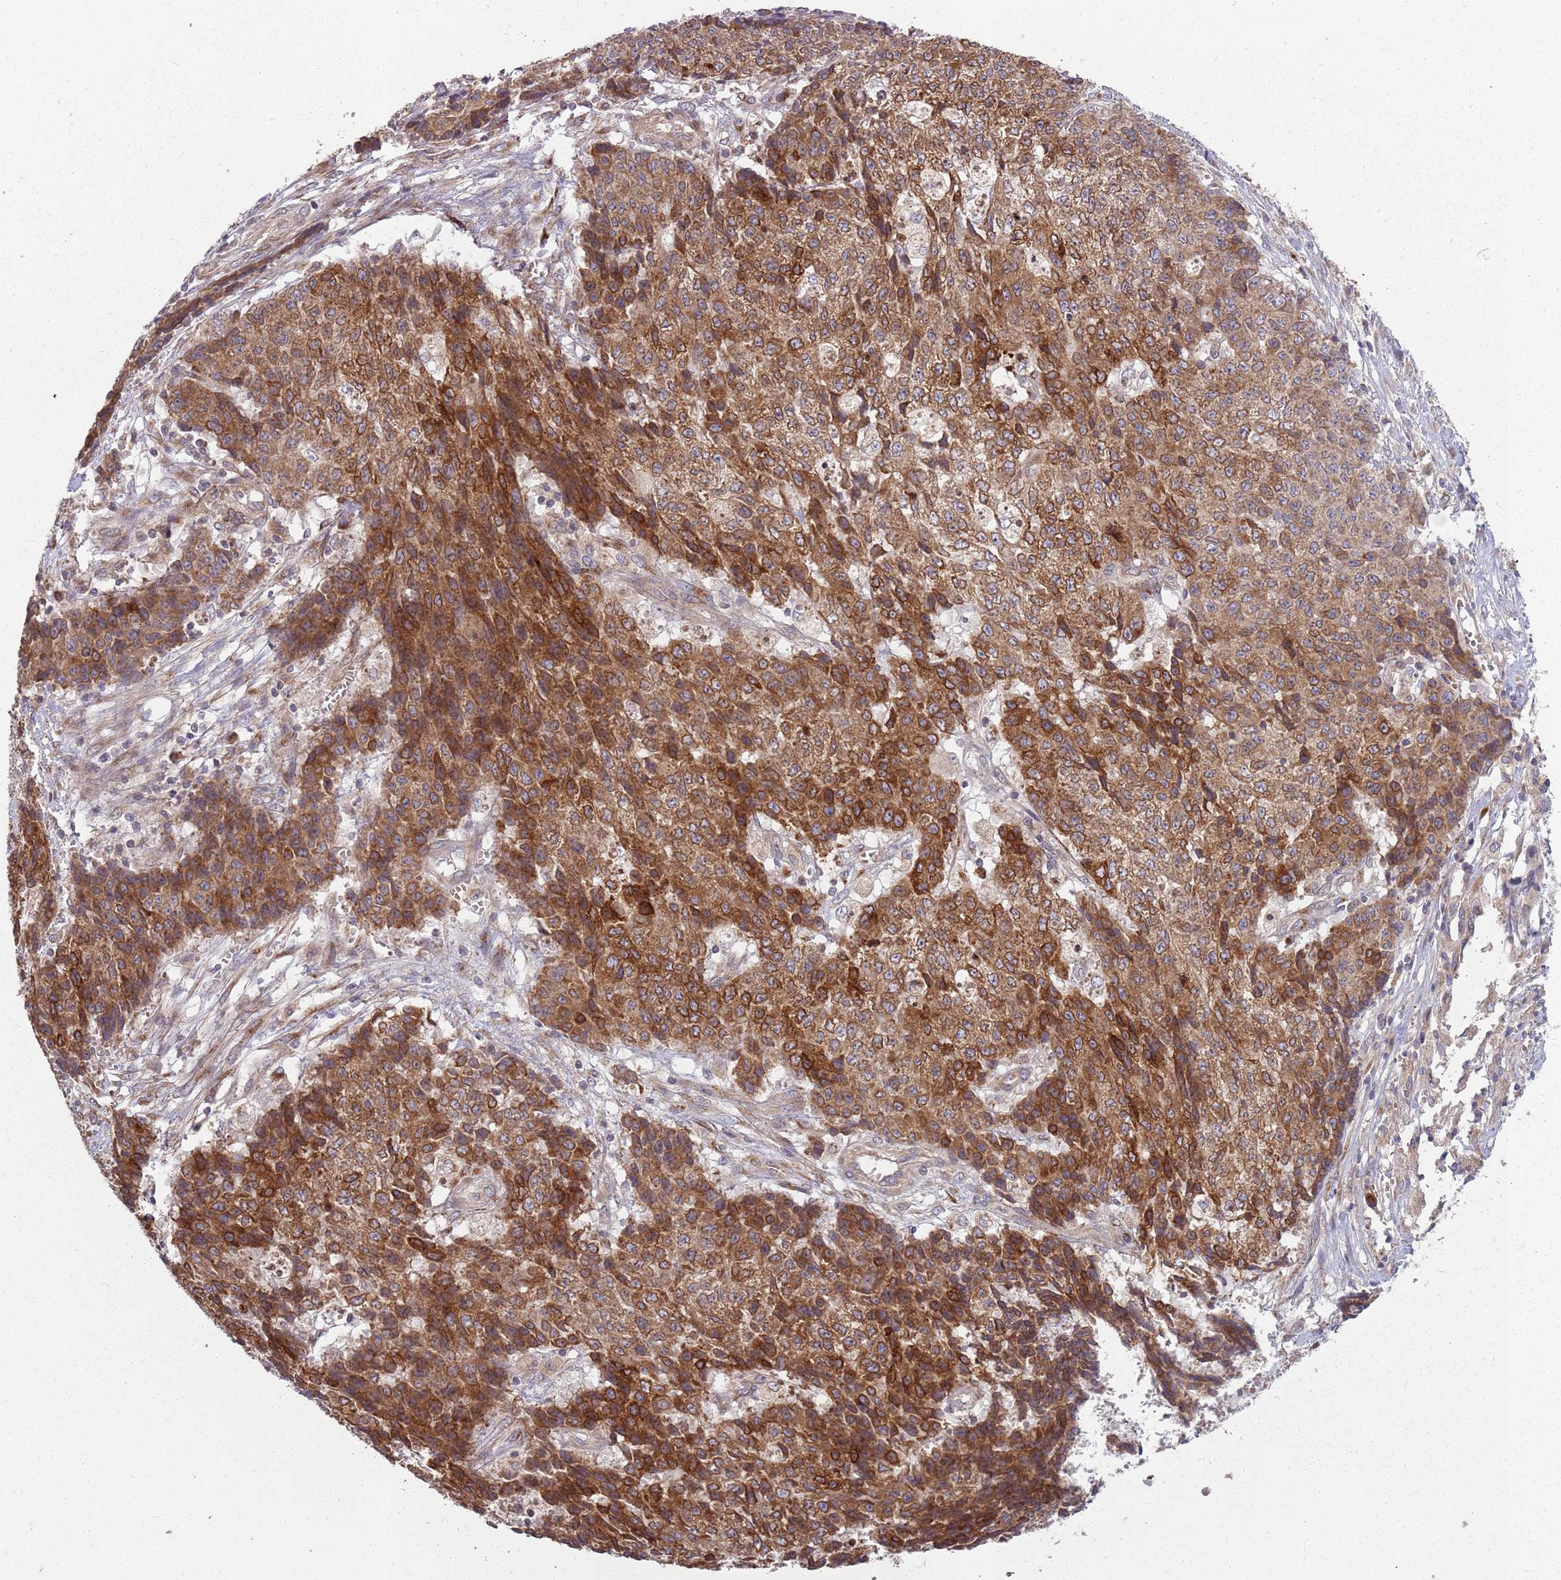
{"staining": {"intensity": "moderate", "quantity": ">75%", "location": "cytoplasmic/membranous"}, "tissue": "ovarian cancer", "cell_type": "Tumor cells", "image_type": "cancer", "snomed": [{"axis": "morphology", "description": "Carcinoma, endometroid"}, {"axis": "topography", "description": "Ovary"}], "caption": "This histopathology image demonstrates ovarian endometroid carcinoma stained with immunohistochemistry to label a protein in brown. The cytoplasmic/membranous of tumor cells show moderate positivity for the protein. Nuclei are counter-stained blue.", "gene": "PLD6", "patient": {"sex": "female", "age": 42}}